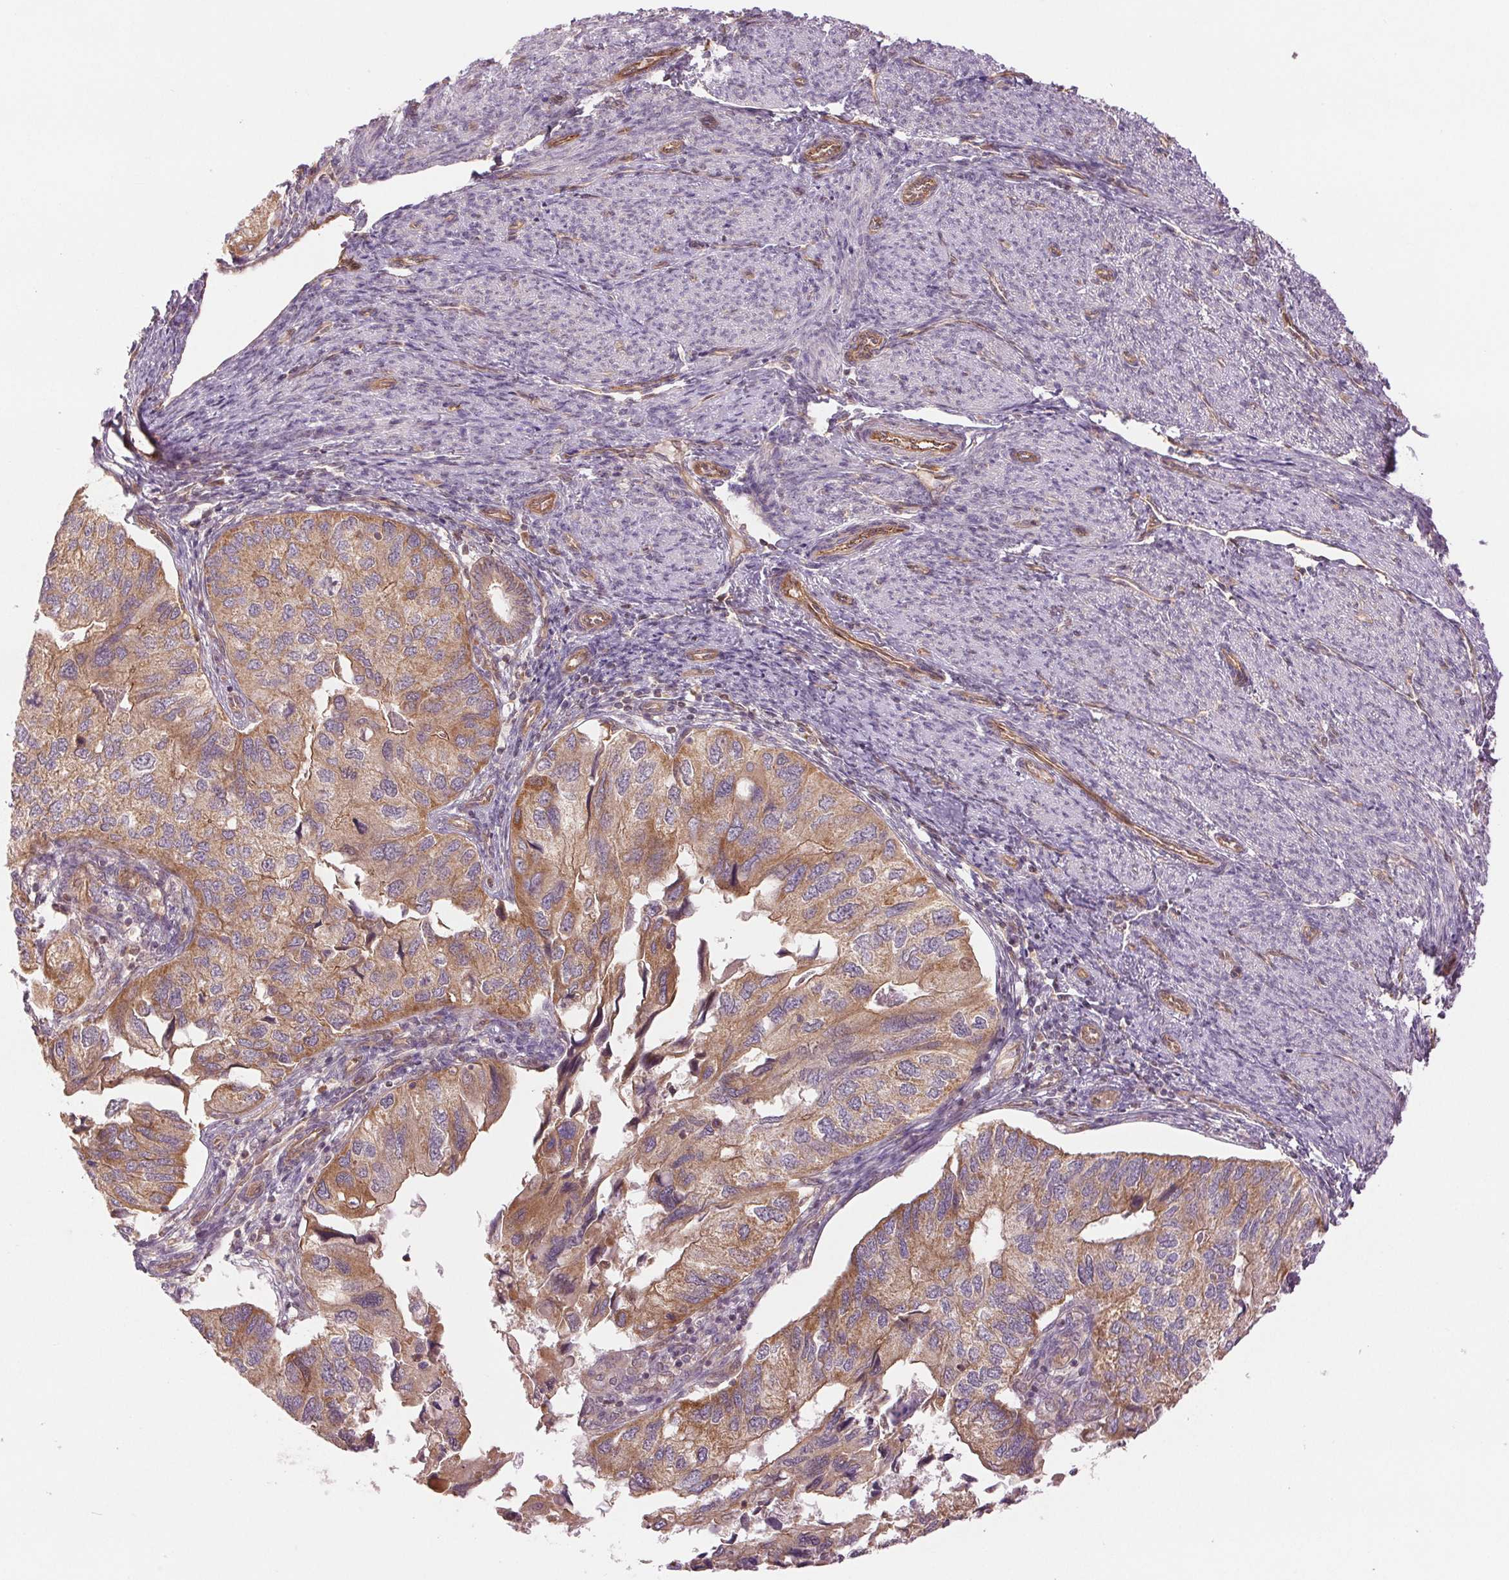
{"staining": {"intensity": "moderate", "quantity": ">75%", "location": "cytoplasmic/membranous"}, "tissue": "endometrial cancer", "cell_type": "Tumor cells", "image_type": "cancer", "snomed": [{"axis": "morphology", "description": "Carcinoma, NOS"}, {"axis": "topography", "description": "Uterus"}], "caption": "Brown immunohistochemical staining in human endometrial cancer shows moderate cytoplasmic/membranous expression in about >75% of tumor cells.", "gene": "STARD7", "patient": {"sex": "female", "age": 76}}